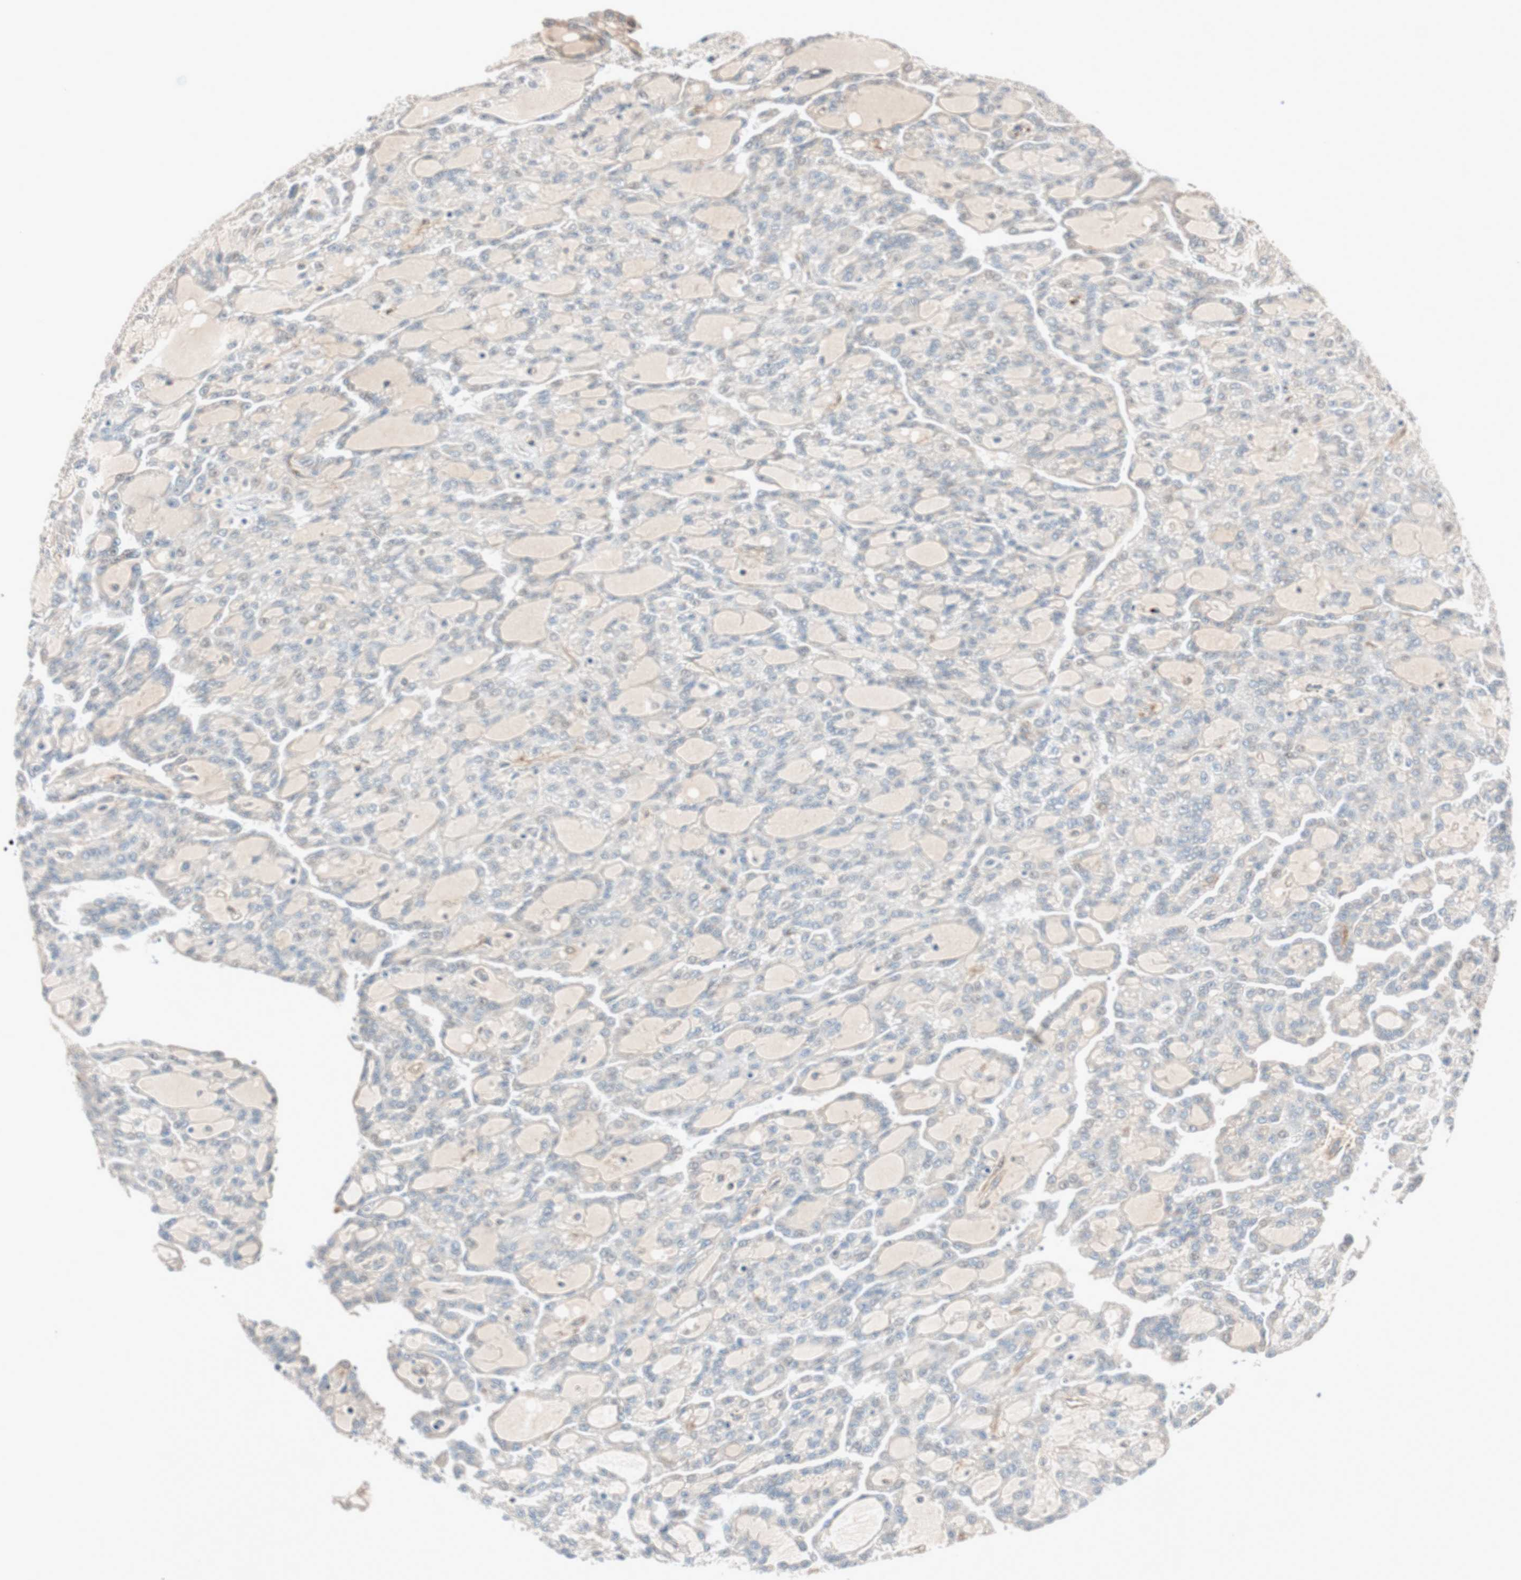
{"staining": {"intensity": "negative", "quantity": "none", "location": "none"}, "tissue": "renal cancer", "cell_type": "Tumor cells", "image_type": "cancer", "snomed": [{"axis": "morphology", "description": "Adenocarcinoma, NOS"}, {"axis": "topography", "description": "Kidney"}], "caption": "Tumor cells show no significant protein positivity in renal cancer. Brightfield microscopy of IHC stained with DAB (3,3'-diaminobenzidine) (brown) and hematoxylin (blue), captured at high magnification.", "gene": "EPHA6", "patient": {"sex": "male", "age": 63}}